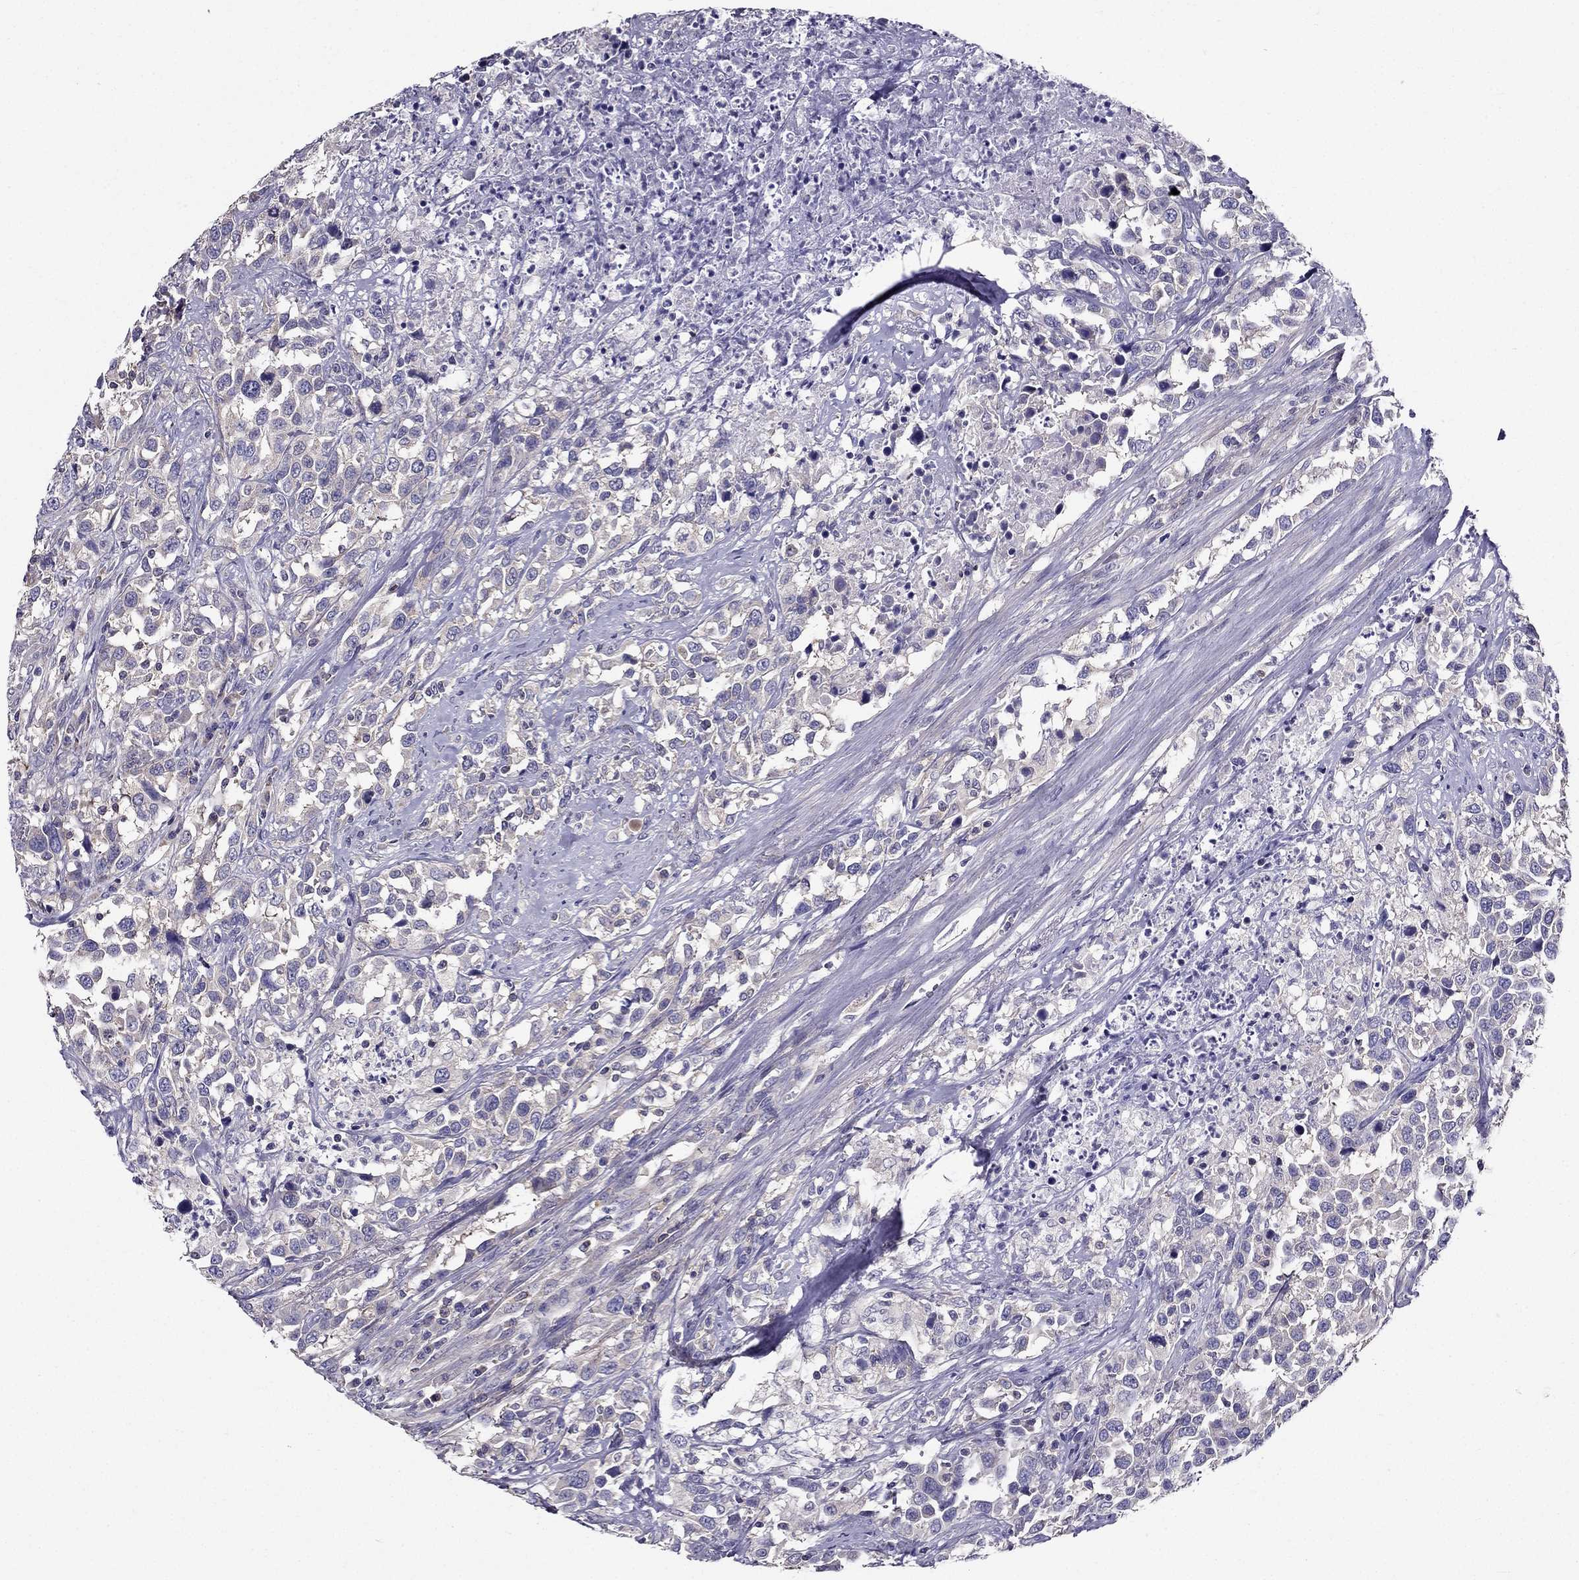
{"staining": {"intensity": "negative", "quantity": "none", "location": "none"}, "tissue": "urothelial cancer", "cell_type": "Tumor cells", "image_type": "cancer", "snomed": [{"axis": "morphology", "description": "Urothelial carcinoma, NOS"}, {"axis": "morphology", "description": "Urothelial carcinoma, High grade"}, {"axis": "topography", "description": "Urinary bladder"}], "caption": "This is an immunohistochemistry (IHC) photomicrograph of urothelial cancer. There is no expression in tumor cells.", "gene": "AAK1", "patient": {"sex": "female", "age": 64}}